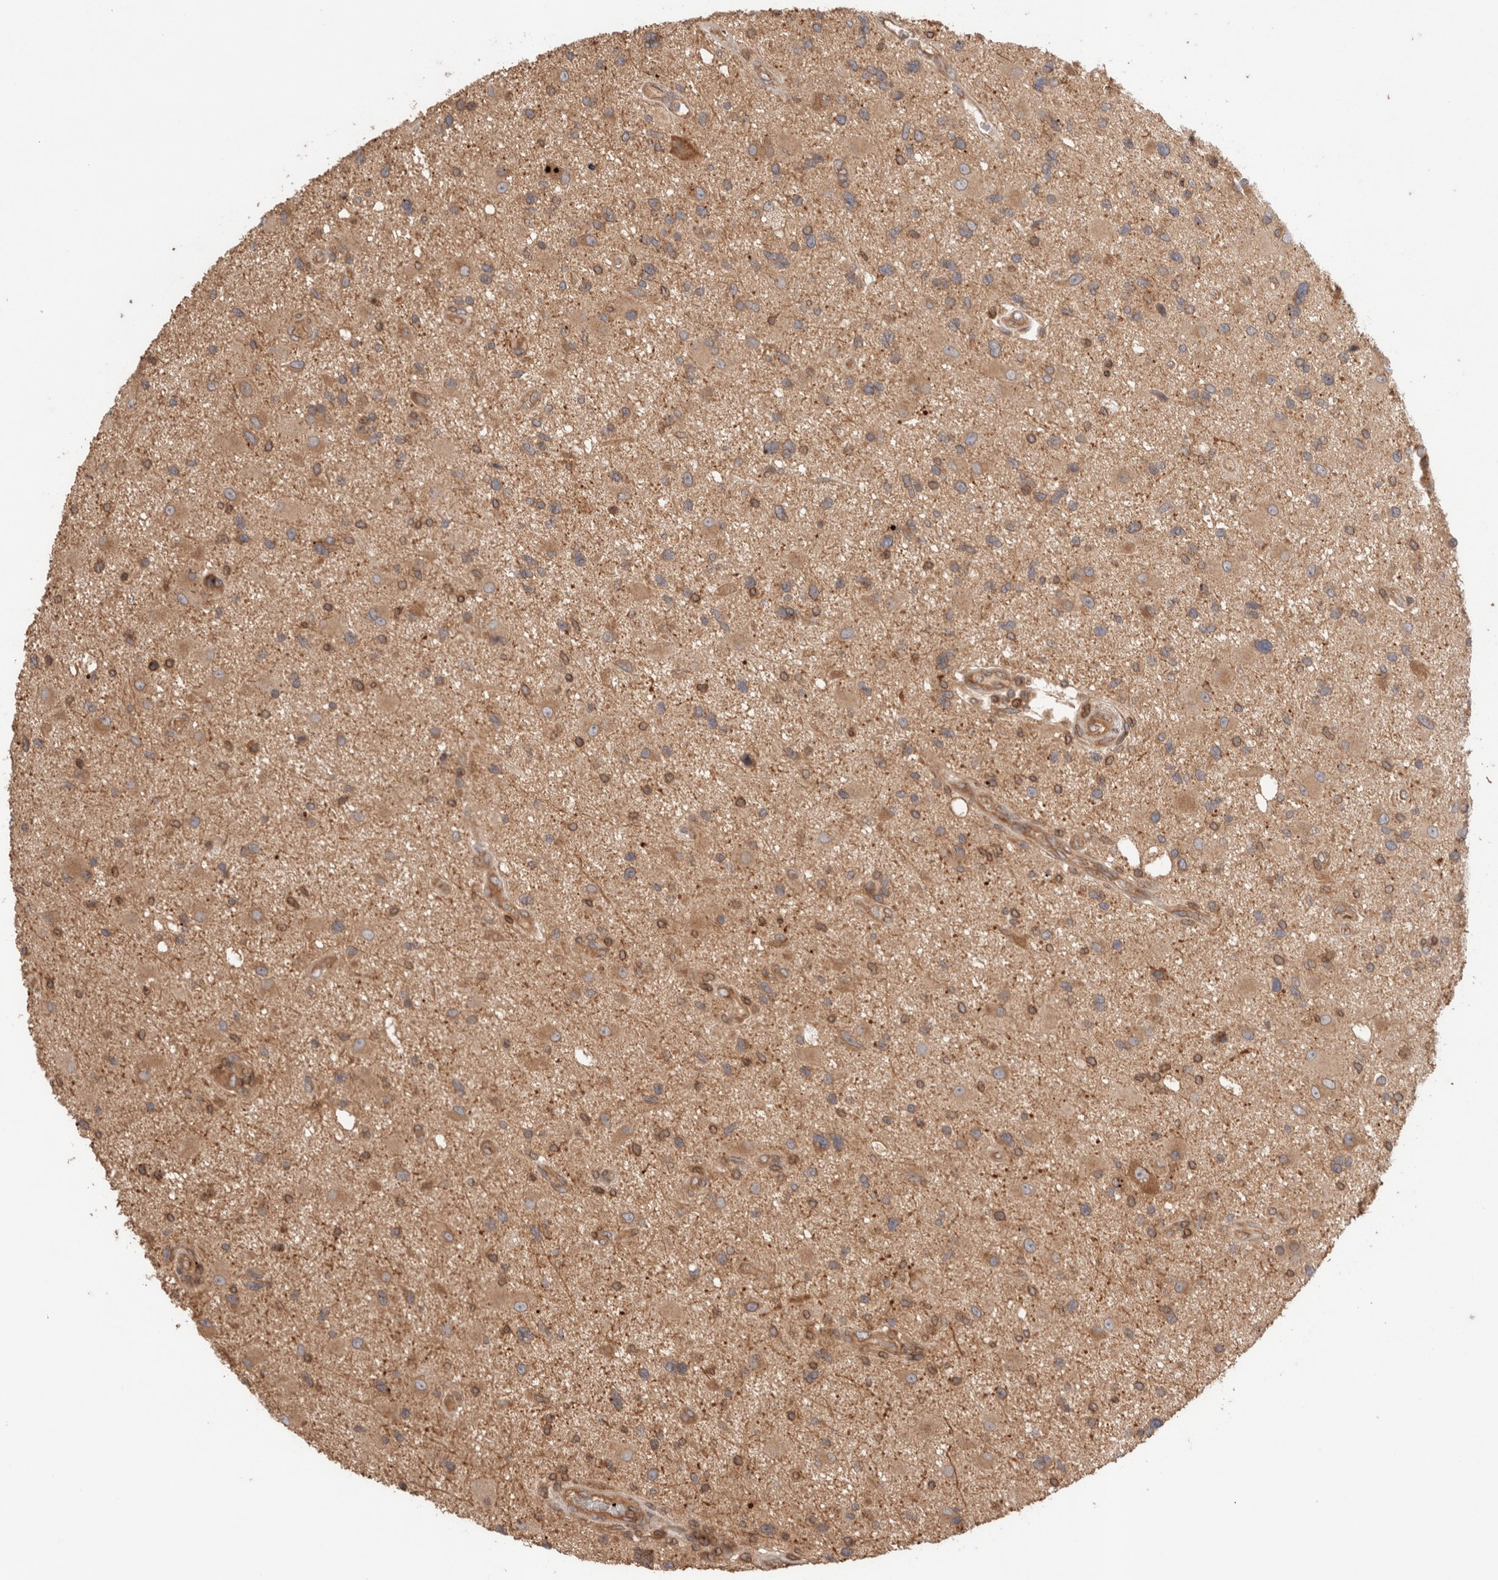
{"staining": {"intensity": "moderate", "quantity": ">75%", "location": "cytoplasmic/membranous"}, "tissue": "glioma", "cell_type": "Tumor cells", "image_type": "cancer", "snomed": [{"axis": "morphology", "description": "Glioma, malignant, High grade"}, {"axis": "topography", "description": "Brain"}], "caption": "Immunohistochemical staining of glioma shows medium levels of moderate cytoplasmic/membranous staining in about >75% of tumor cells.", "gene": "SIKE1", "patient": {"sex": "male", "age": 33}}